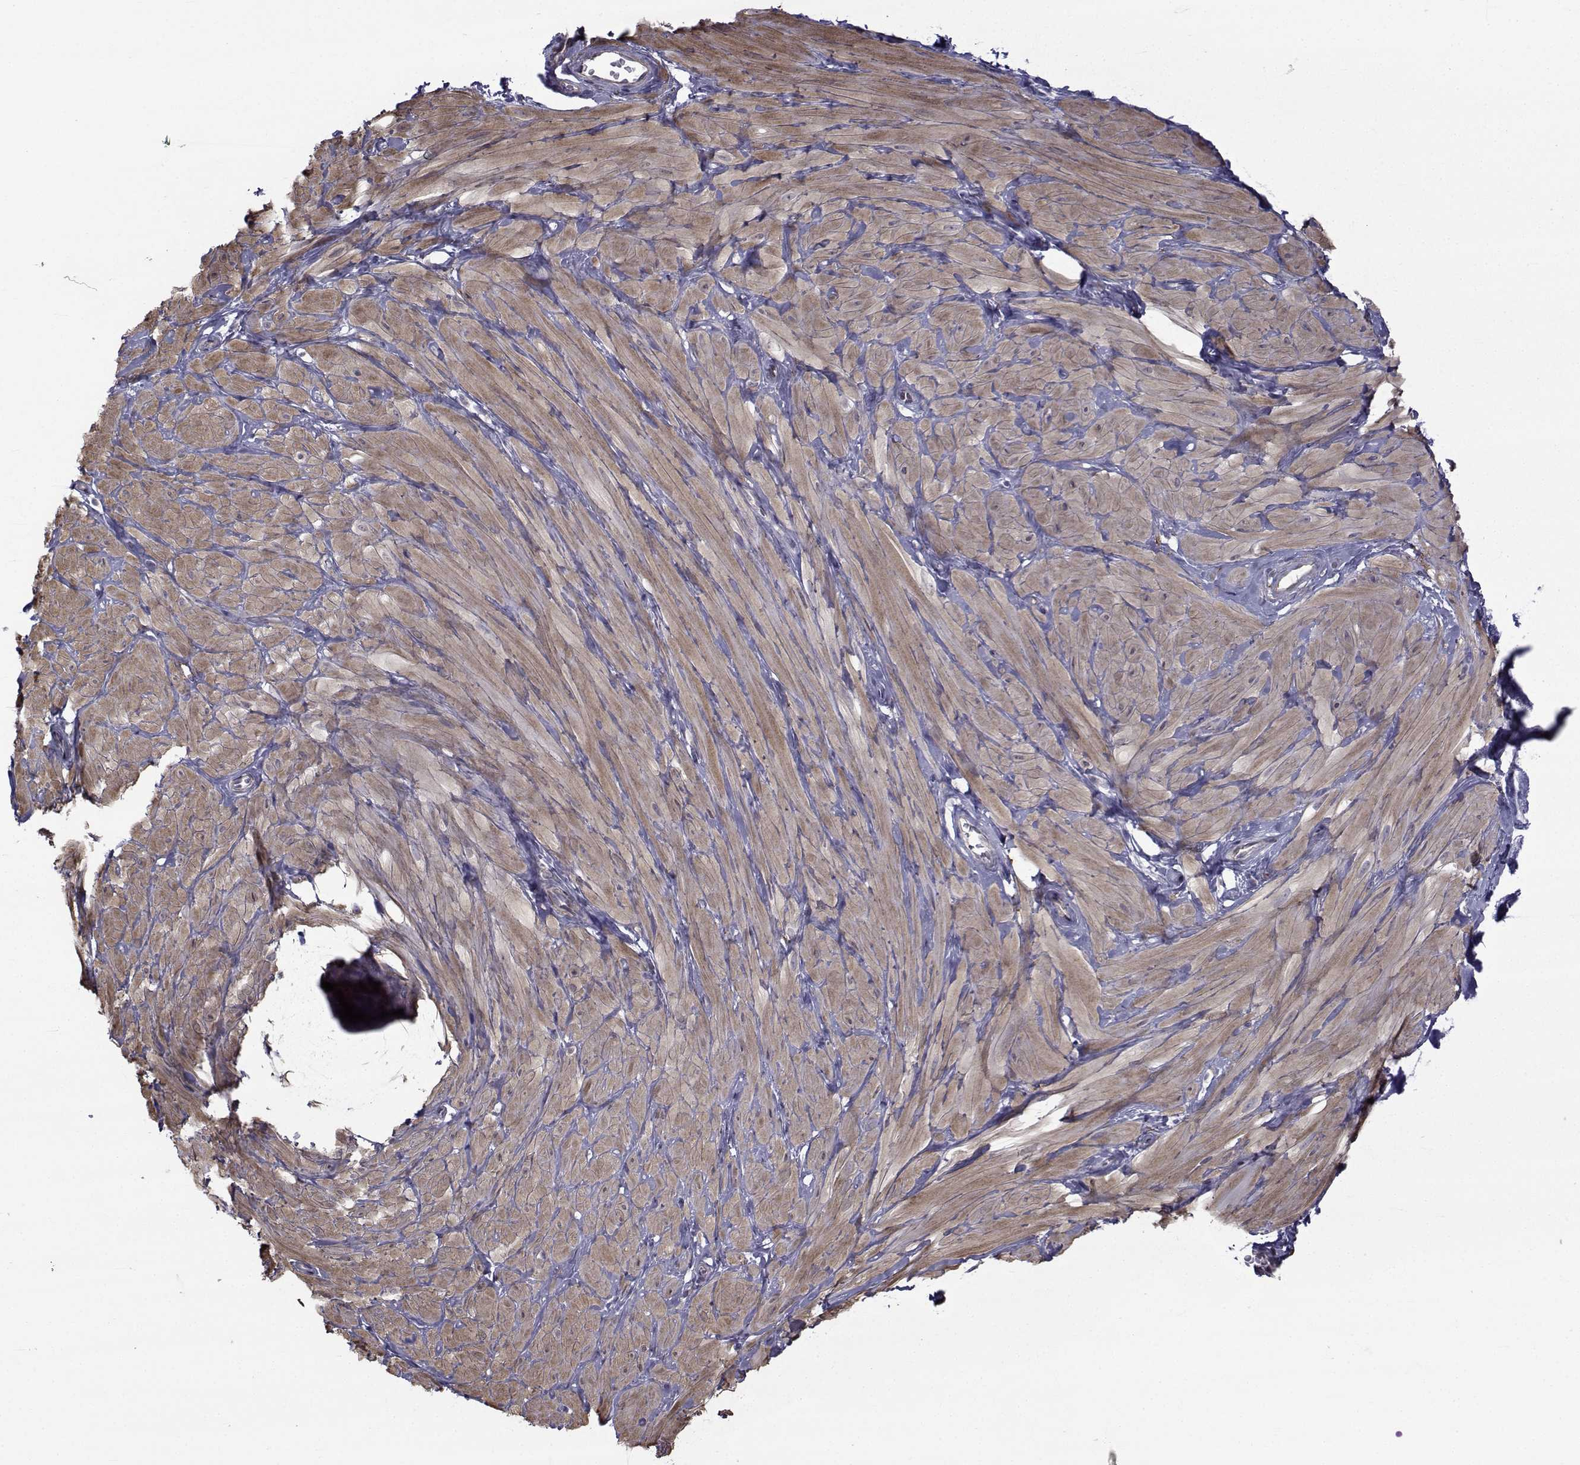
{"staining": {"intensity": "negative", "quantity": "none", "location": "none"}, "tissue": "adipose tissue", "cell_type": "Adipocytes", "image_type": "normal", "snomed": [{"axis": "morphology", "description": "Normal tissue, NOS"}, {"axis": "topography", "description": "Smooth muscle"}, {"axis": "topography", "description": "Peripheral nerve tissue"}], "caption": "Immunohistochemistry image of normal adipose tissue: human adipose tissue stained with DAB (3,3'-diaminobenzidine) reveals no significant protein expression in adipocytes. The staining was performed using DAB (3,3'-diaminobenzidine) to visualize the protein expression in brown, while the nuclei were stained in blue with hematoxylin (Magnification: 20x).", "gene": "CFAP74", "patient": {"sex": "male", "age": 22}}